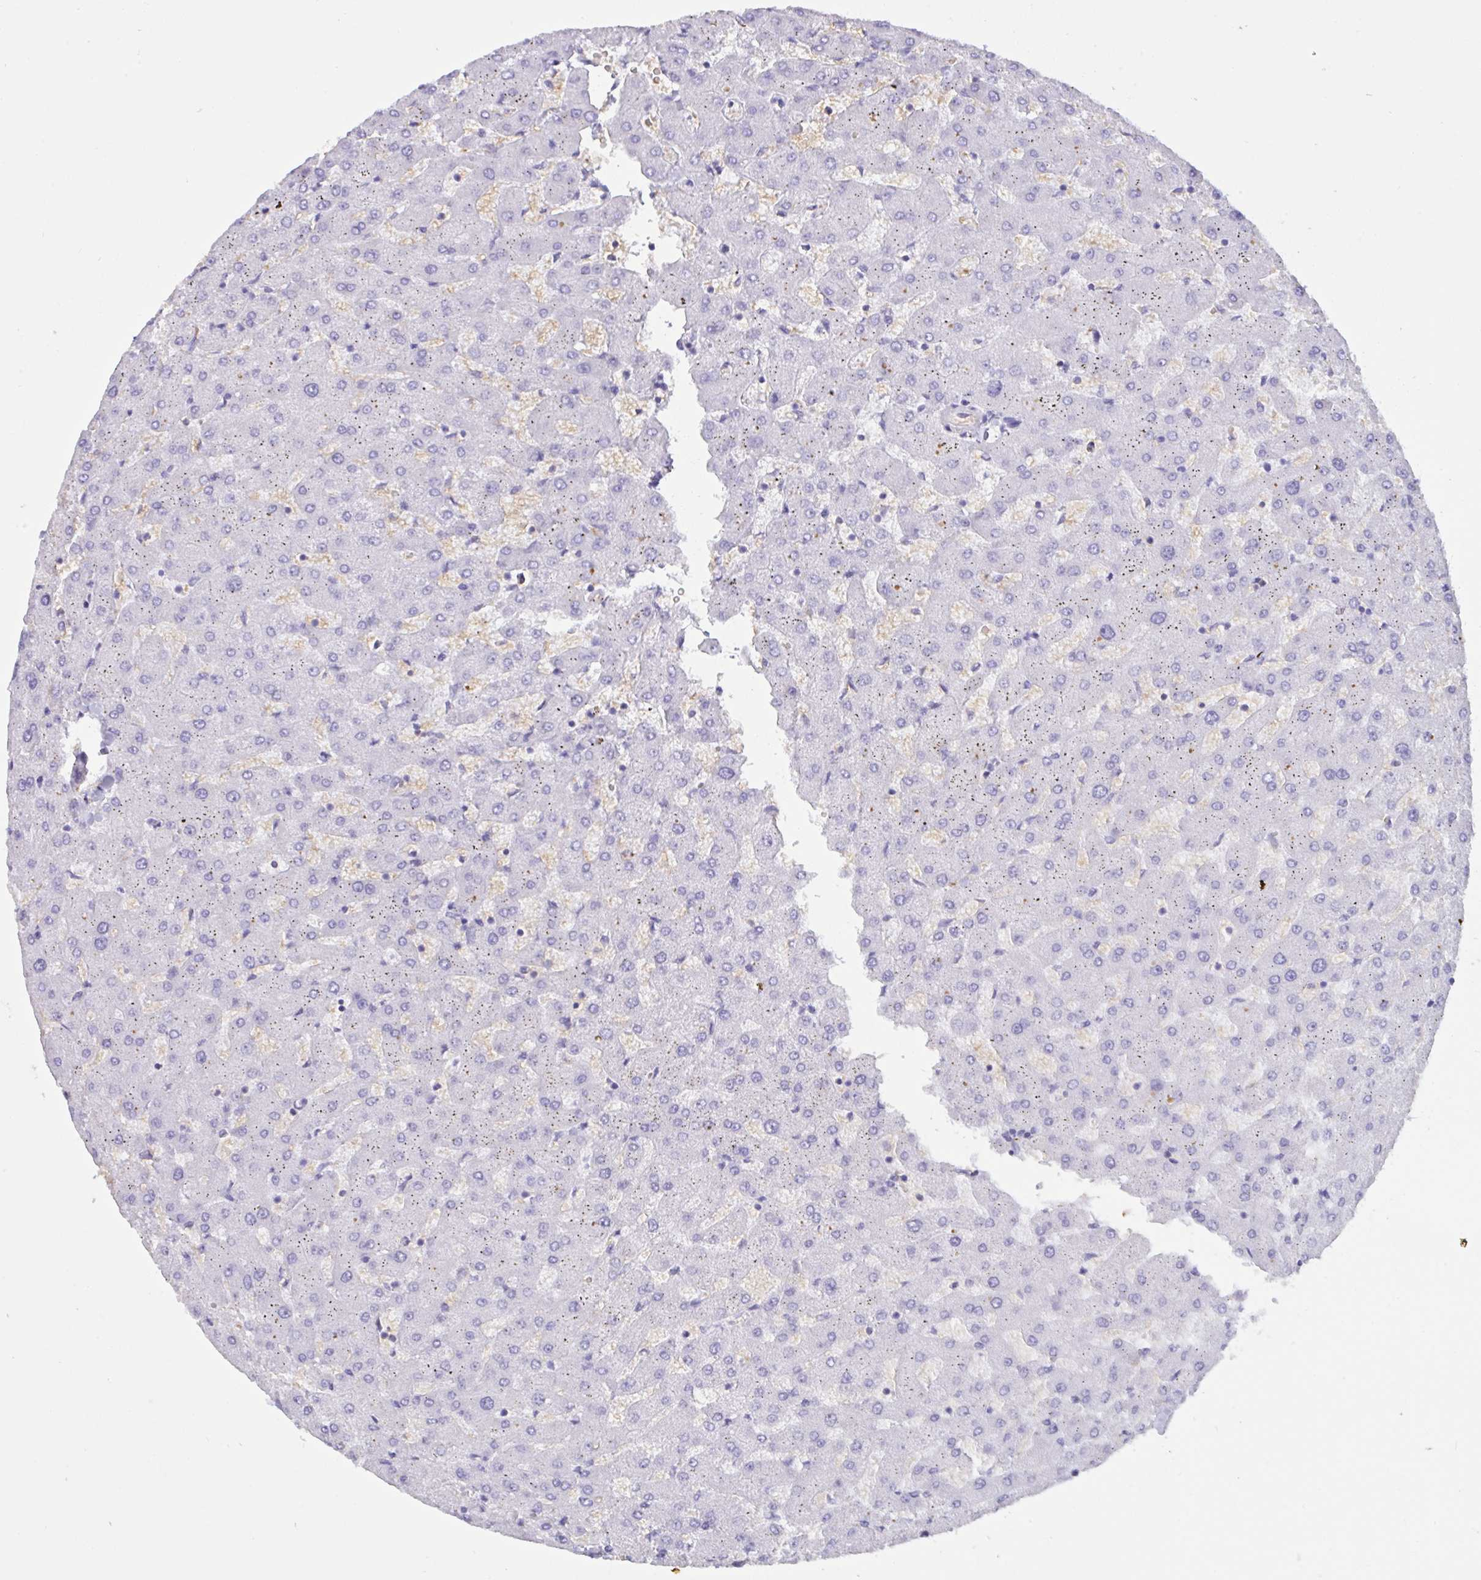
{"staining": {"intensity": "negative", "quantity": "none", "location": "none"}, "tissue": "liver", "cell_type": "Cholangiocytes", "image_type": "normal", "snomed": [{"axis": "morphology", "description": "Normal tissue, NOS"}, {"axis": "topography", "description": "Liver"}], "caption": "High power microscopy photomicrograph of an immunohistochemistry photomicrograph of normal liver, revealing no significant staining in cholangiocytes.", "gene": "SLC2A1", "patient": {"sex": "female", "age": 63}}